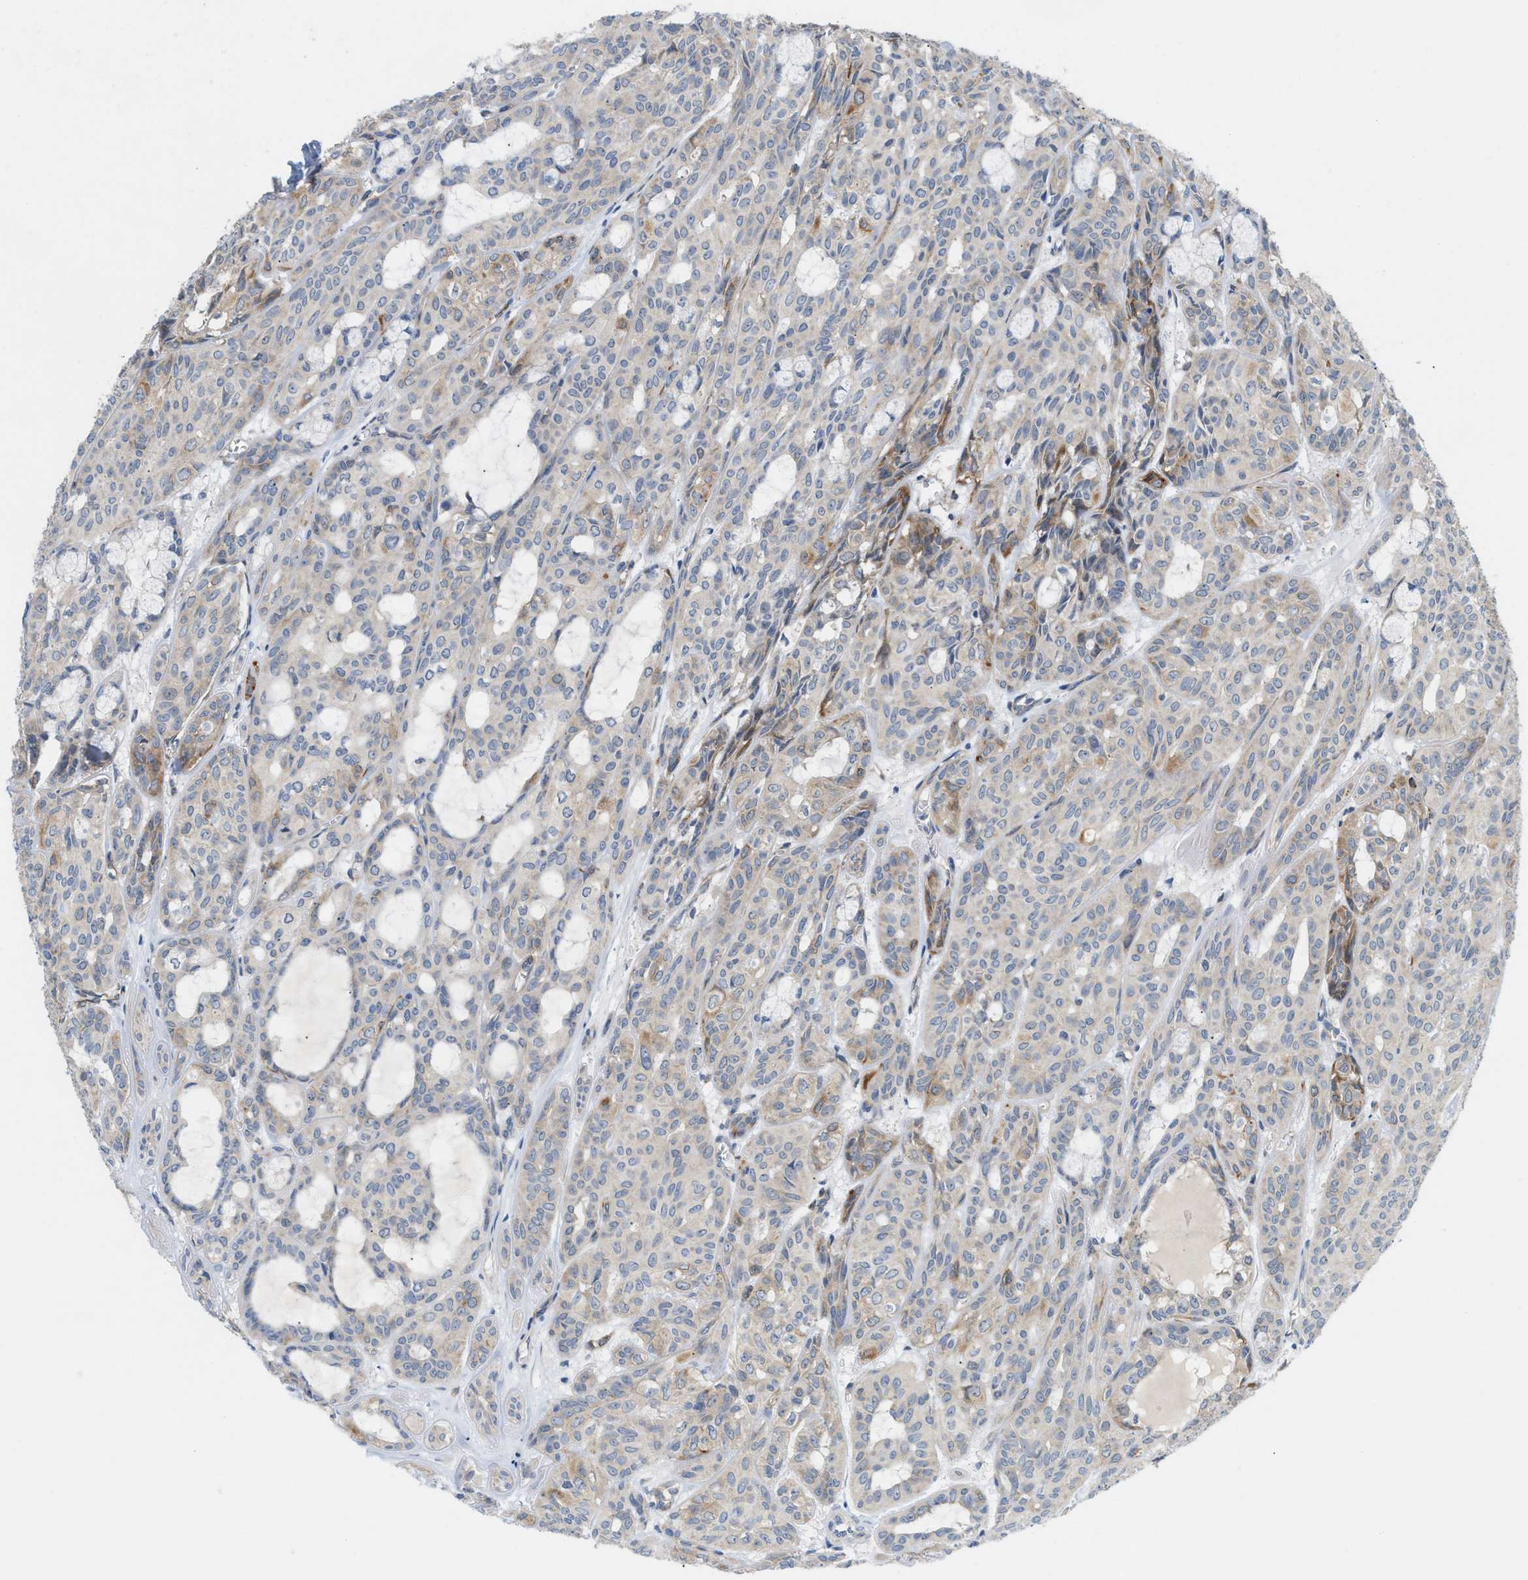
{"staining": {"intensity": "moderate", "quantity": "25%-75%", "location": "cytoplasmic/membranous"}, "tissue": "head and neck cancer", "cell_type": "Tumor cells", "image_type": "cancer", "snomed": [{"axis": "morphology", "description": "Adenocarcinoma, NOS"}, {"axis": "topography", "description": "Salivary gland, NOS"}, {"axis": "topography", "description": "Head-Neck"}], "caption": "Brown immunohistochemical staining in adenocarcinoma (head and neck) exhibits moderate cytoplasmic/membranous positivity in about 25%-75% of tumor cells. Immunohistochemistry (ihc) stains the protein of interest in brown and the nuclei are stained blue.", "gene": "UBAP2", "patient": {"sex": "female", "age": 76}}